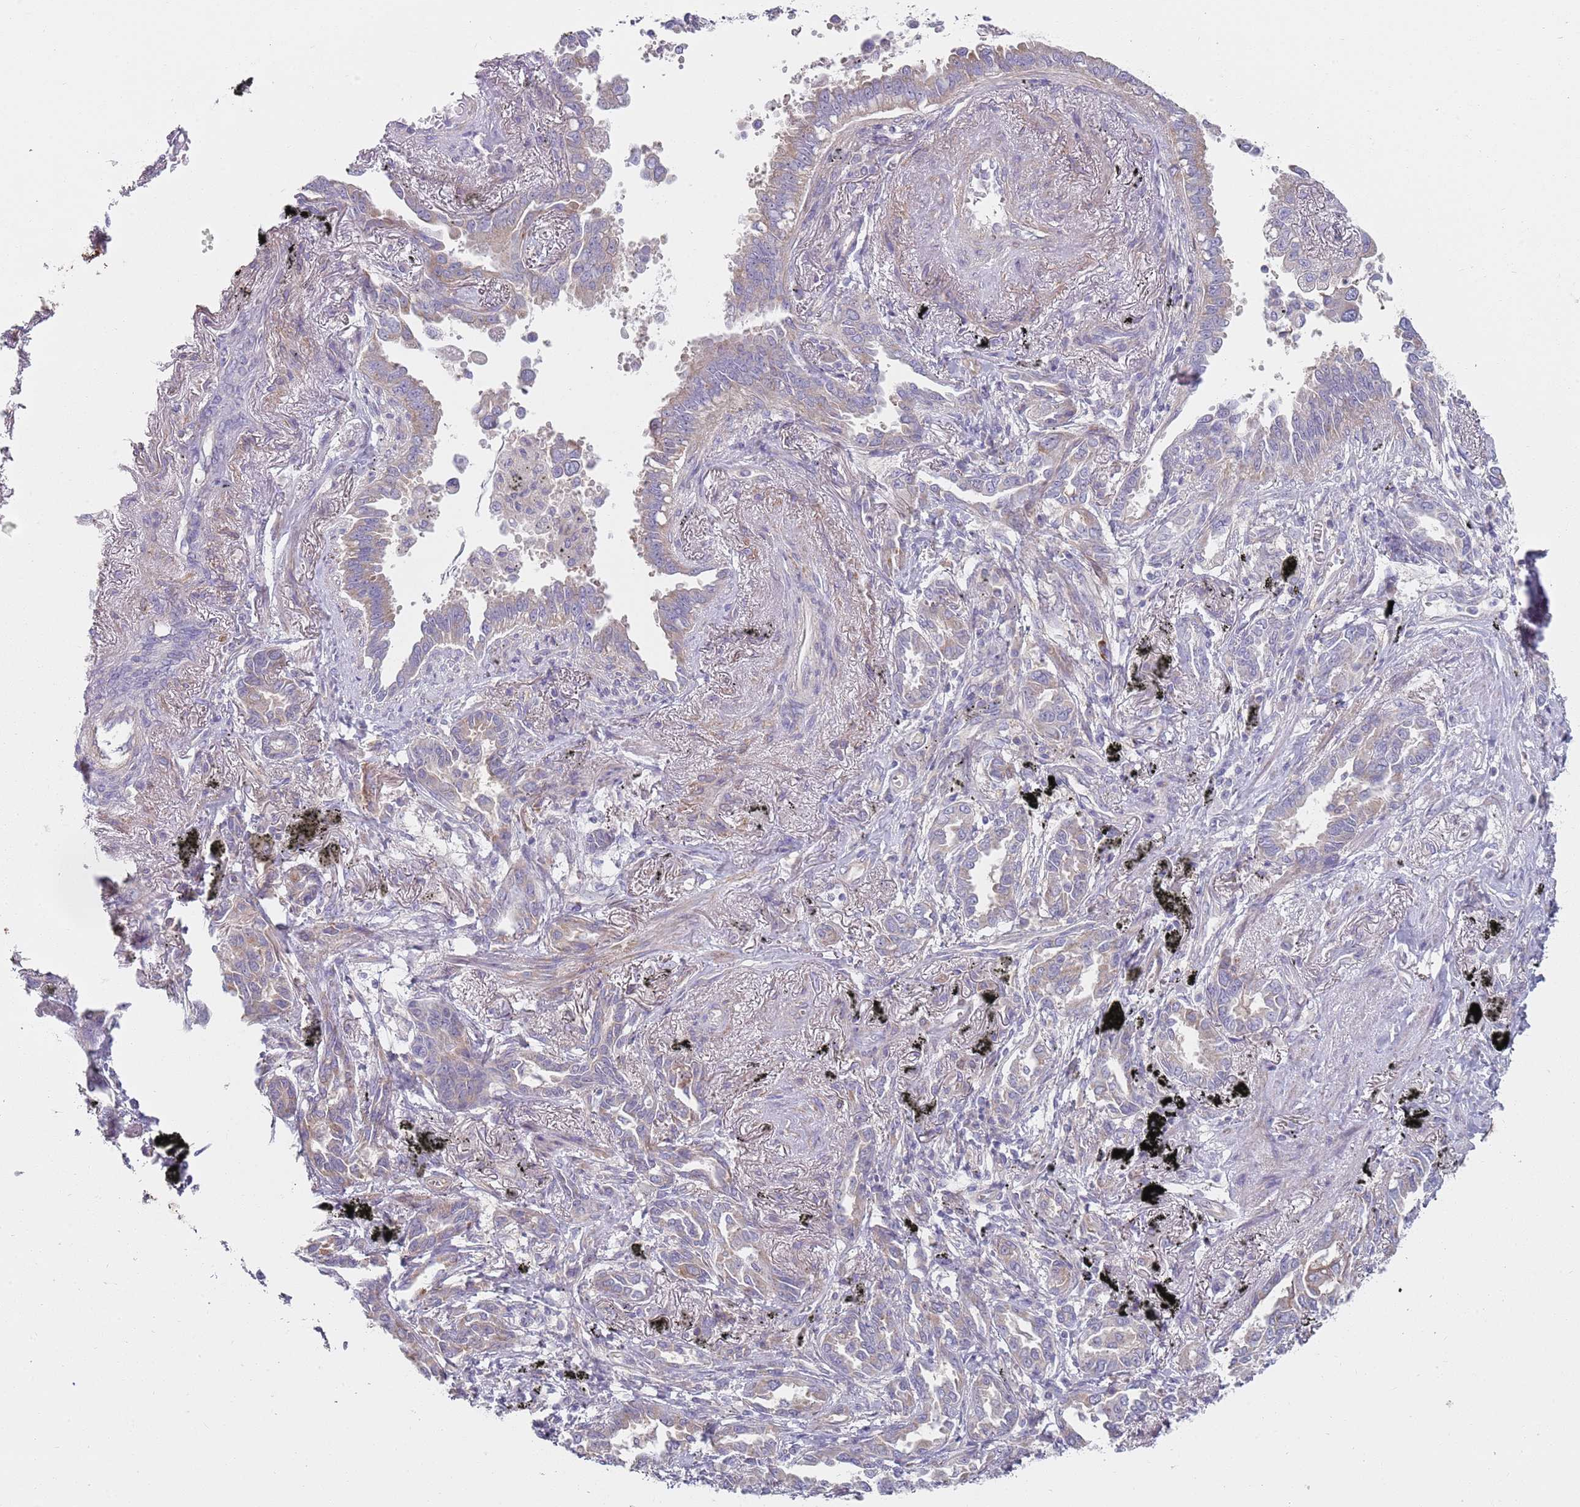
{"staining": {"intensity": "moderate", "quantity": "<25%", "location": "cytoplasmic/membranous"}, "tissue": "lung cancer", "cell_type": "Tumor cells", "image_type": "cancer", "snomed": [{"axis": "morphology", "description": "Adenocarcinoma, NOS"}, {"axis": "topography", "description": "Lung"}], "caption": "Adenocarcinoma (lung) was stained to show a protein in brown. There is low levels of moderate cytoplasmic/membranous positivity in approximately <25% of tumor cells. (Brightfield microscopy of DAB IHC at high magnification).", "gene": "SLC26A6", "patient": {"sex": "male", "age": 67}}